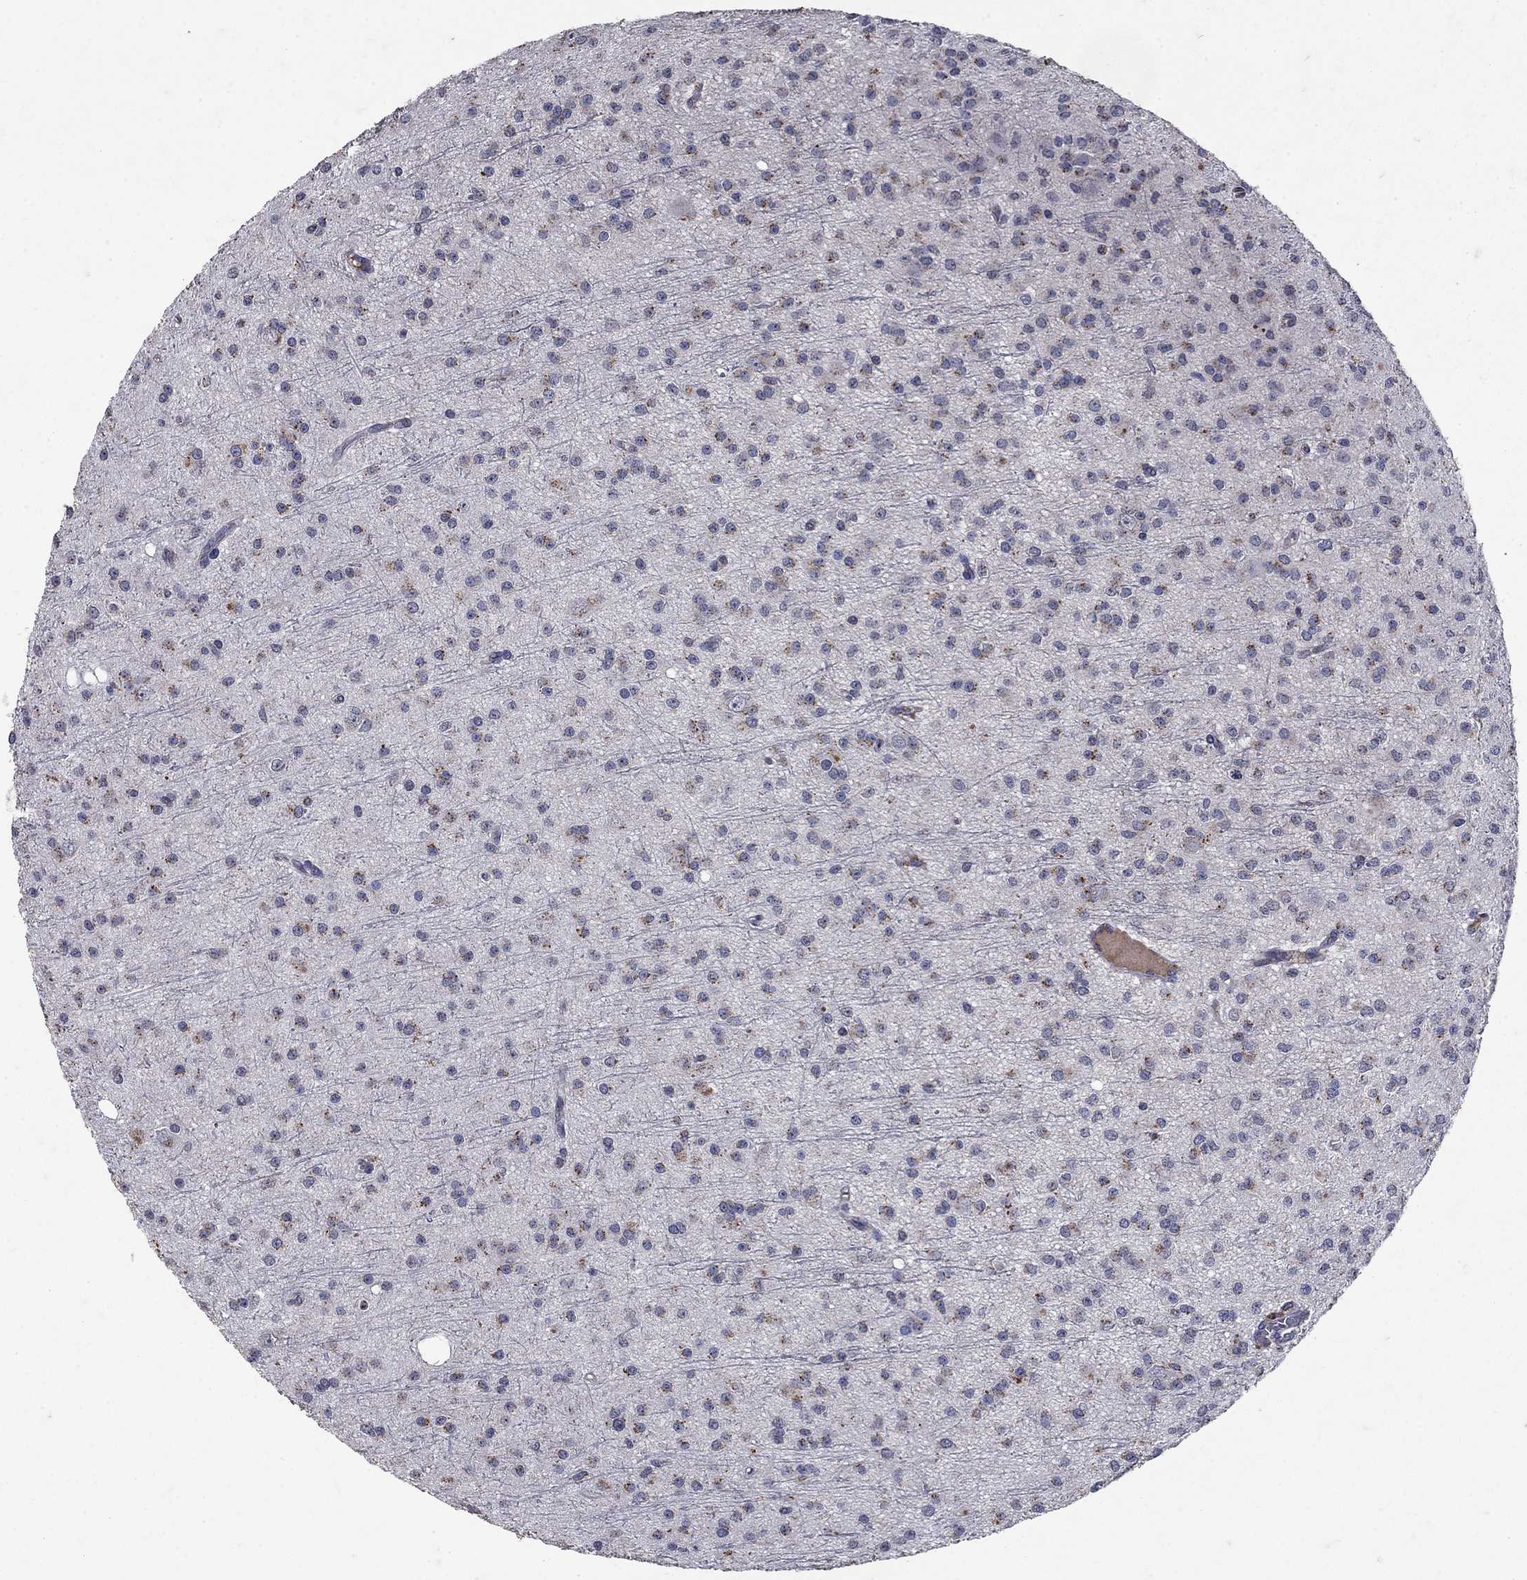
{"staining": {"intensity": "moderate", "quantity": "<25%", "location": "cytoplasmic/membranous"}, "tissue": "glioma", "cell_type": "Tumor cells", "image_type": "cancer", "snomed": [{"axis": "morphology", "description": "Glioma, malignant, Low grade"}, {"axis": "topography", "description": "Brain"}], "caption": "Low-grade glioma (malignant) stained with DAB (3,3'-diaminobenzidine) immunohistochemistry shows low levels of moderate cytoplasmic/membranous staining in about <25% of tumor cells.", "gene": "NPC2", "patient": {"sex": "male", "age": 27}}